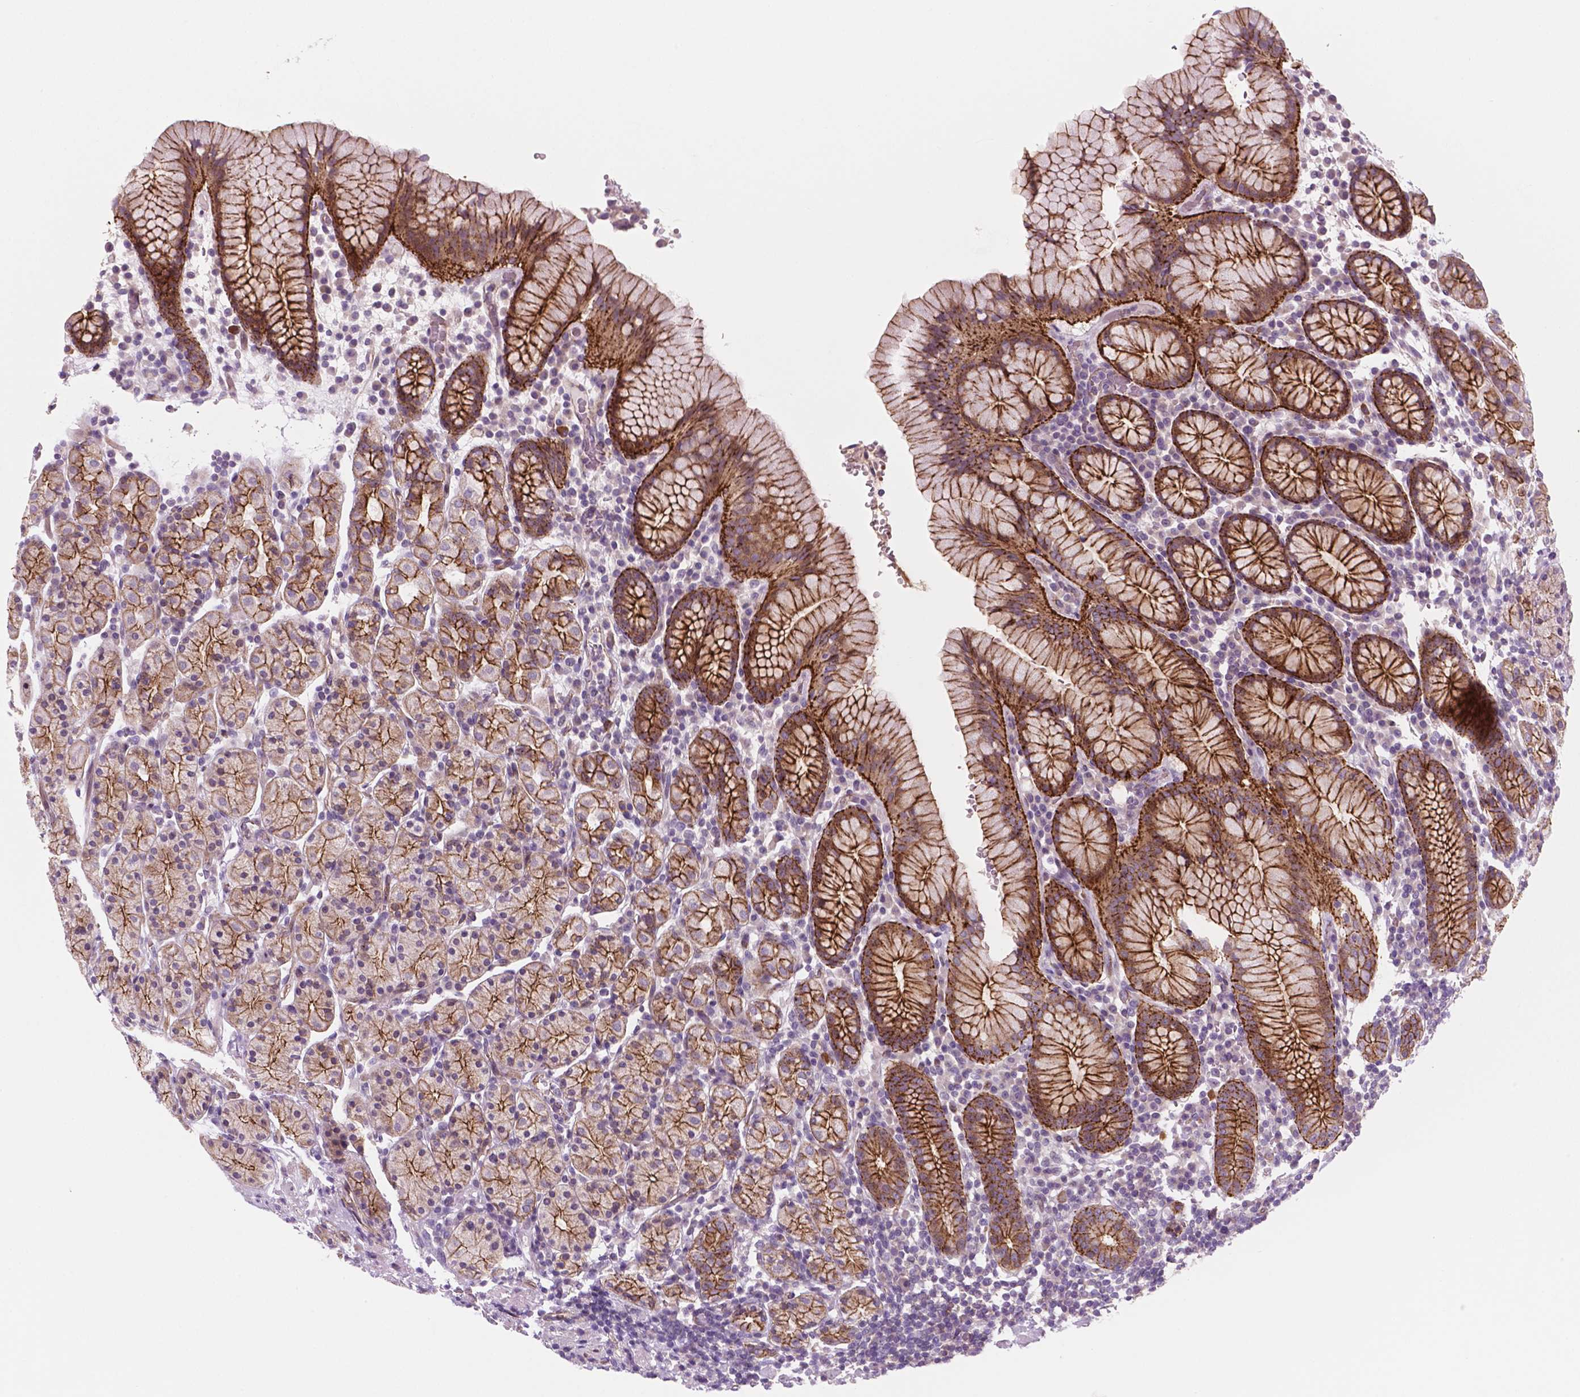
{"staining": {"intensity": "moderate", "quantity": ">75%", "location": "cytoplasmic/membranous"}, "tissue": "stomach", "cell_type": "Glandular cells", "image_type": "normal", "snomed": [{"axis": "morphology", "description": "Normal tissue, NOS"}, {"axis": "topography", "description": "Stomach, upper"}, {"axis": "topography", "description": "Stomach"}], "caption": "Stomach stained with immunohistochemistry displays moderate cytoplasmic/membranous positivity in approximately >75% of glandular cells.", "gene": "RND3", "patient": {"sex": "male", "age": 62}}